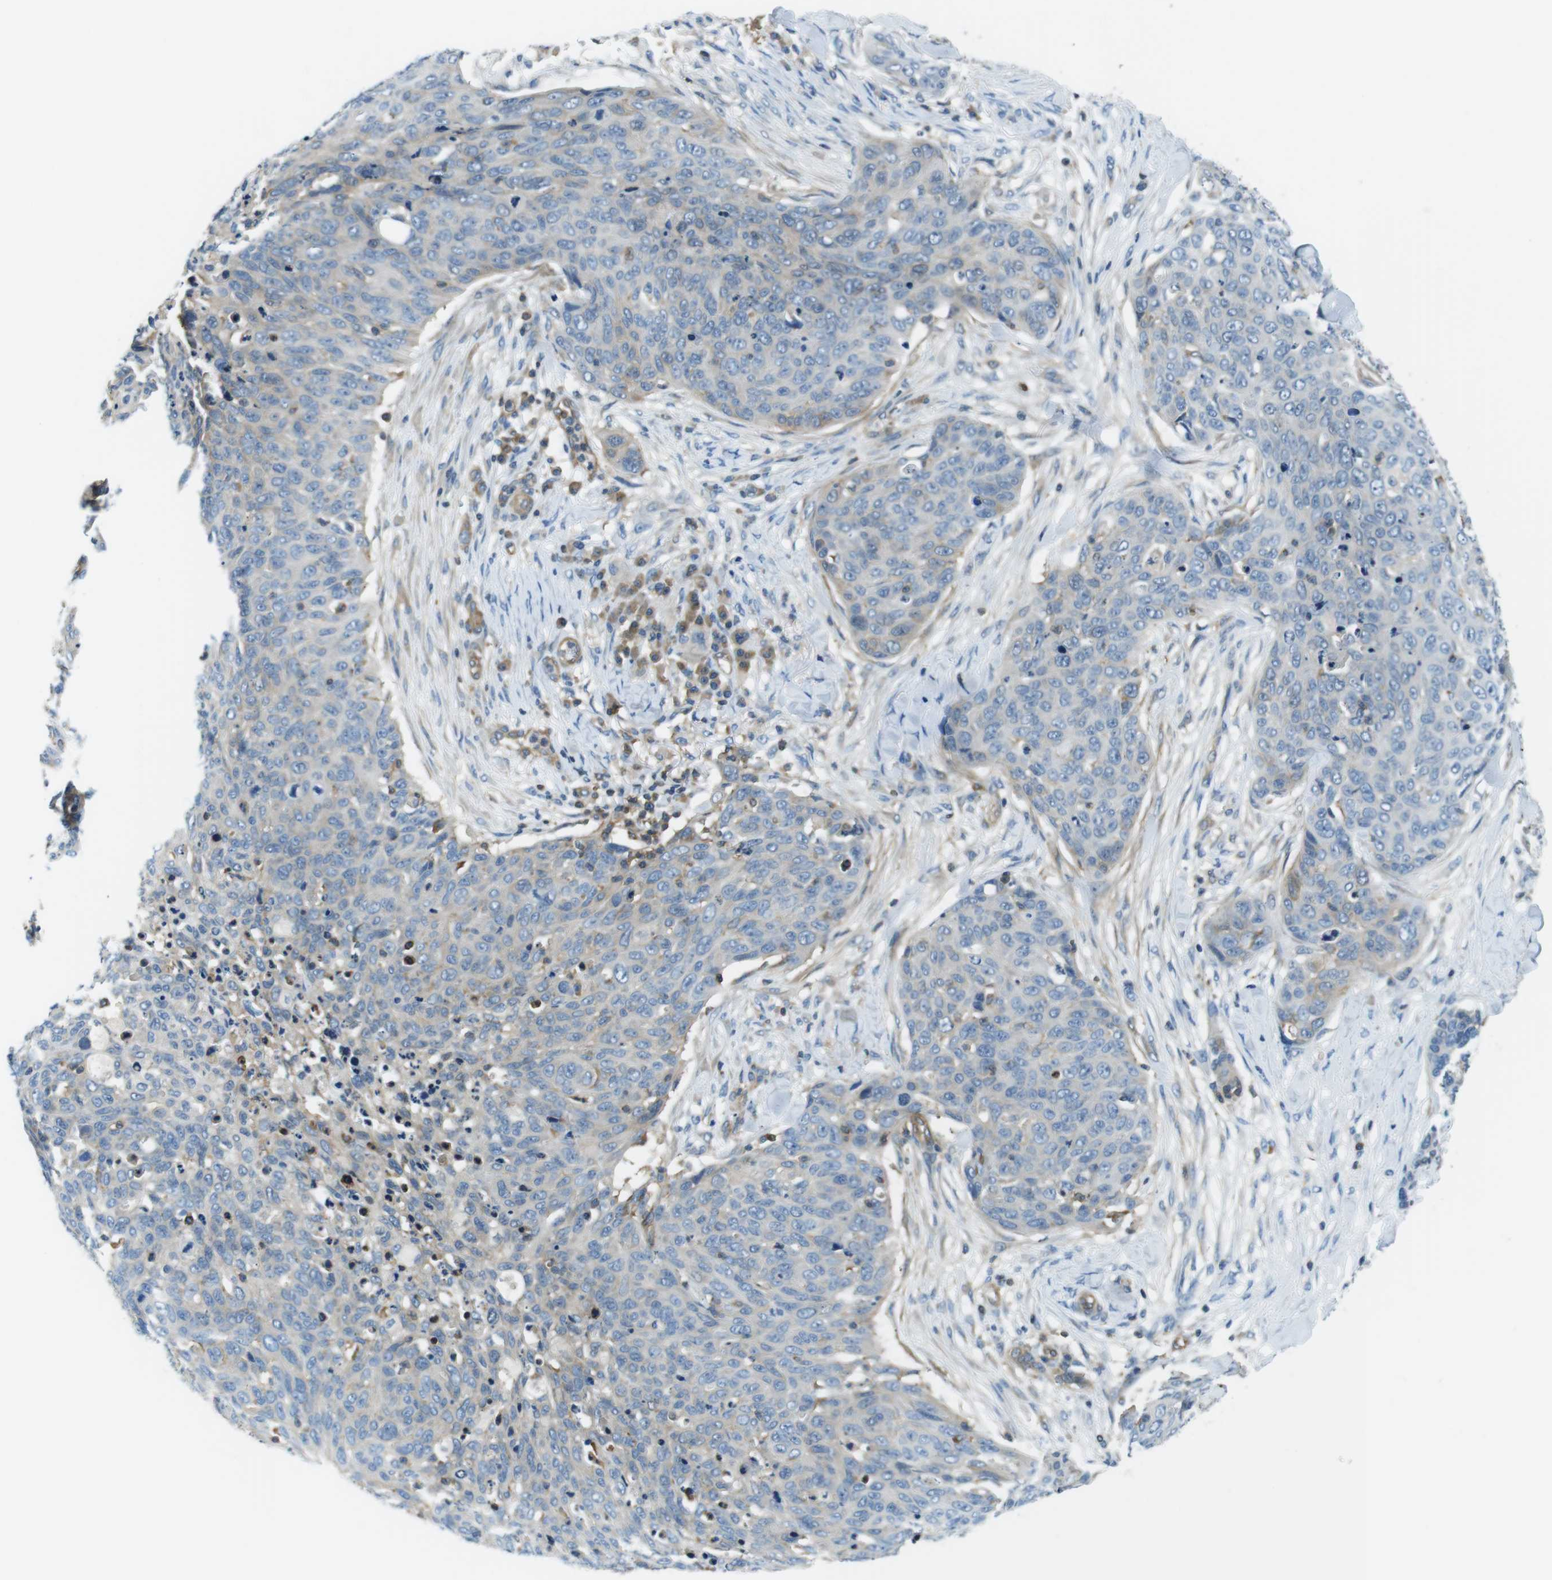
{"staining": {"intensity": "weak", "quantity": "<25%", "location": "cytoplasmic/membranous"}, "tissue": "skin cancer", "cell_type": "Tumor cells", "image_type": "cancer", "snomed": [{"axis": "morphology", "description": "Squamous cell carcinoma in situ, NOS"}, {"axis": "morphology", "description": "Squamous cell carcinoma, NOS"}, {"axis": "topography", "description": "Skin"}], "caption": "Immunohistochemistry (IHC) image of neoplastic tissue: human squamous cell carcinoma (skin) stained with DAB reveals no significant protein expression in tumor cells.", "gene": "TES", "patient": {"sex": "male", "age": 93}}